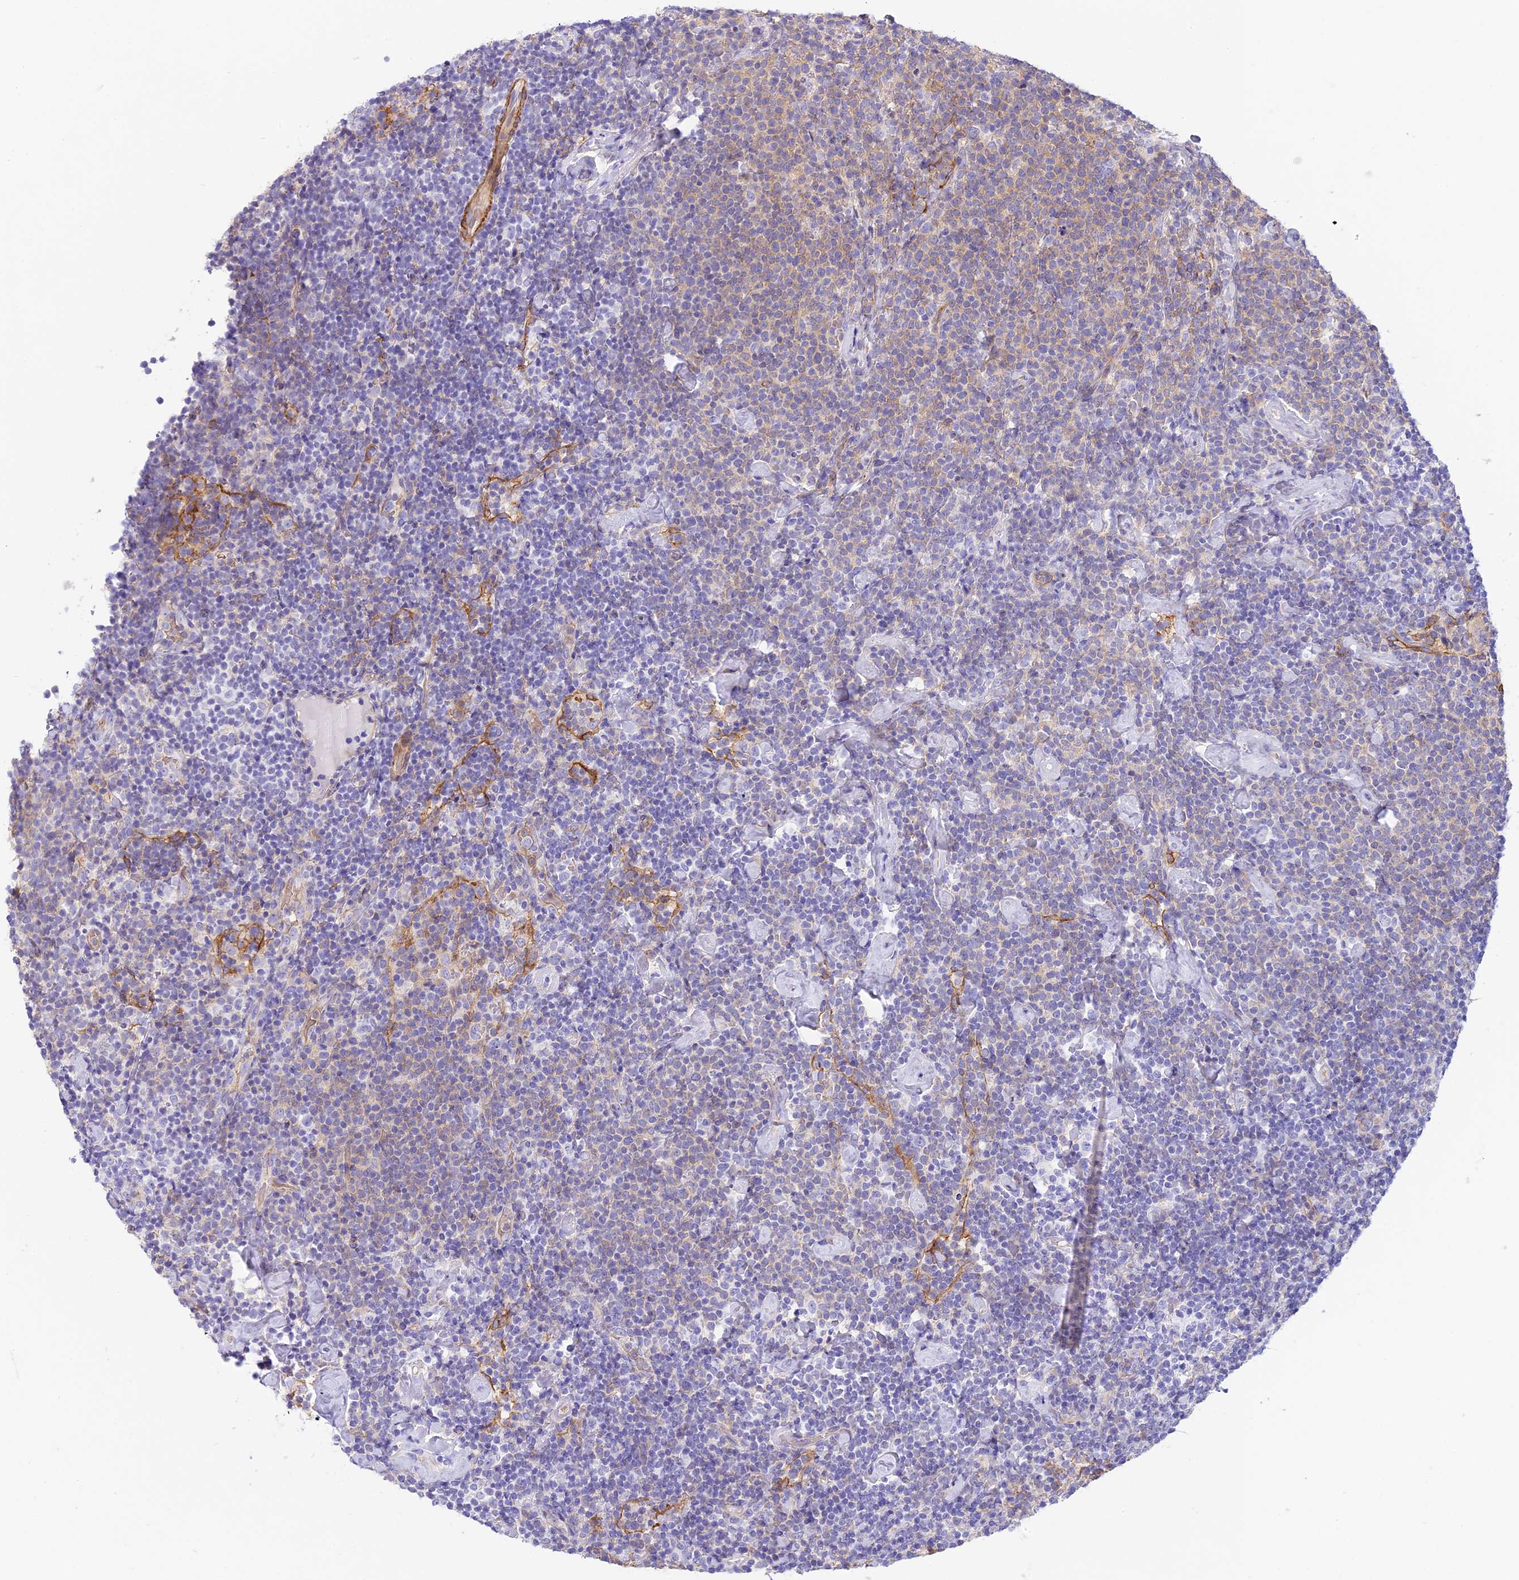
{"staining": {"intensity": "weak", "quantity": "<25%", "location": "cytoplasmic/membranous"}, "tissue": "lymphoma", "cell_type": "Tumor cells", "image_type": "cancer", "snomed": [{"axis": "morphology", "description": "Malignant lymphoma, non-Hodgkin's type, High grade"}, {"axis": "topography", "description": "Lymph node"}], "caption": "This histopathology image is of lymphoma stained with immunohistochemistry (IHC) to label a protein in brown with the nuclei are counter-stained blue. There is no expression in tumor cells.", "gene": "HOMER3", "patient": {"sex": "male", "age": 61}}